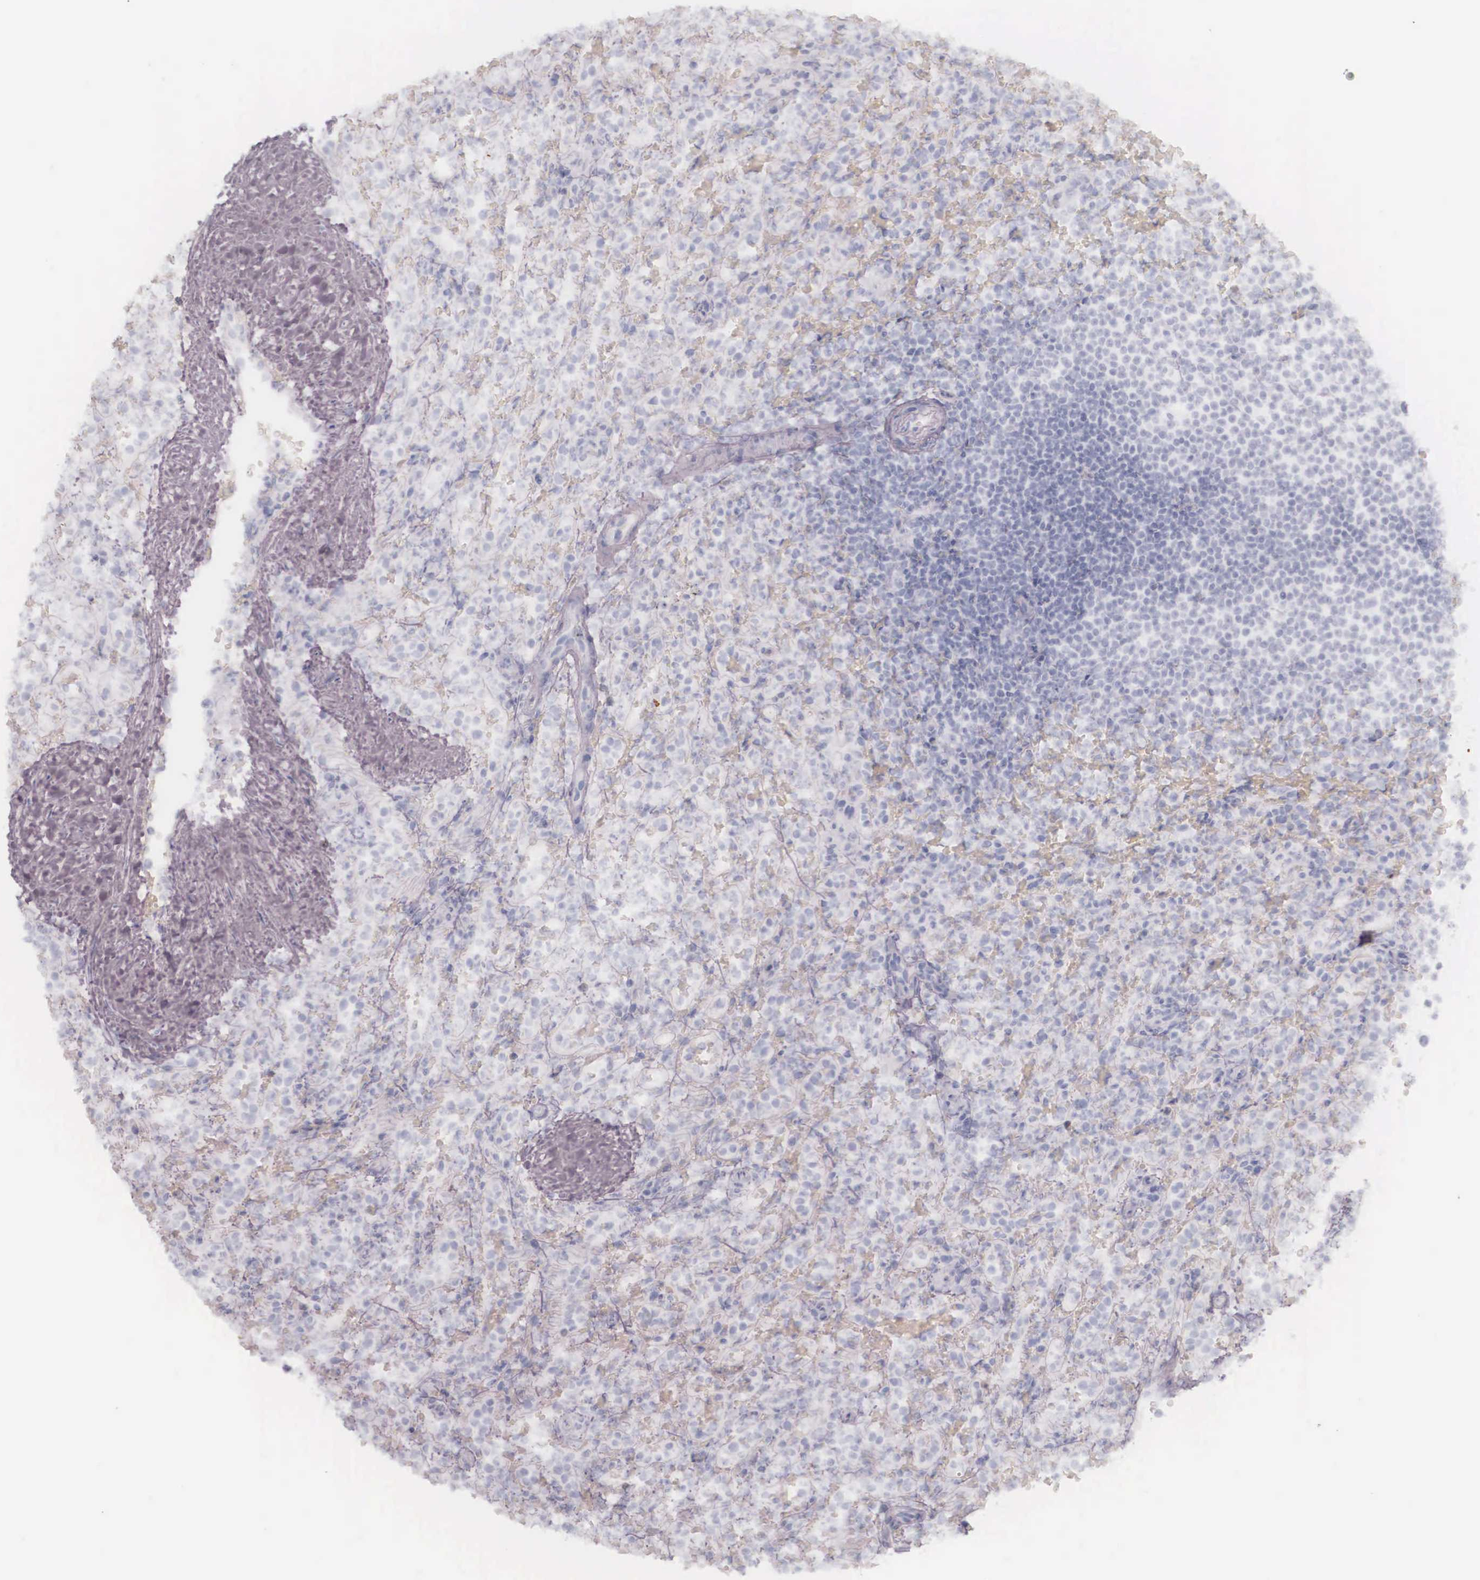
{"staining": {"intensity": "negative", "quantity": "none", "location": "none"}, "tissue": "spleen", "cell_type": "Cells in red pulp", "image_type": "normal", "snomed": [{"axis": "morphology", "description": "Normal tissue, NOS"}, {"axis": "topography", "description": "Spleen"}], "caption": "High power microscopy histopathology image of an IHC image of benign spleen, revealing no significant expression in cells in red pulp.", "gene": "KRT14", "patient": {"sex": "female", "age": 21}}